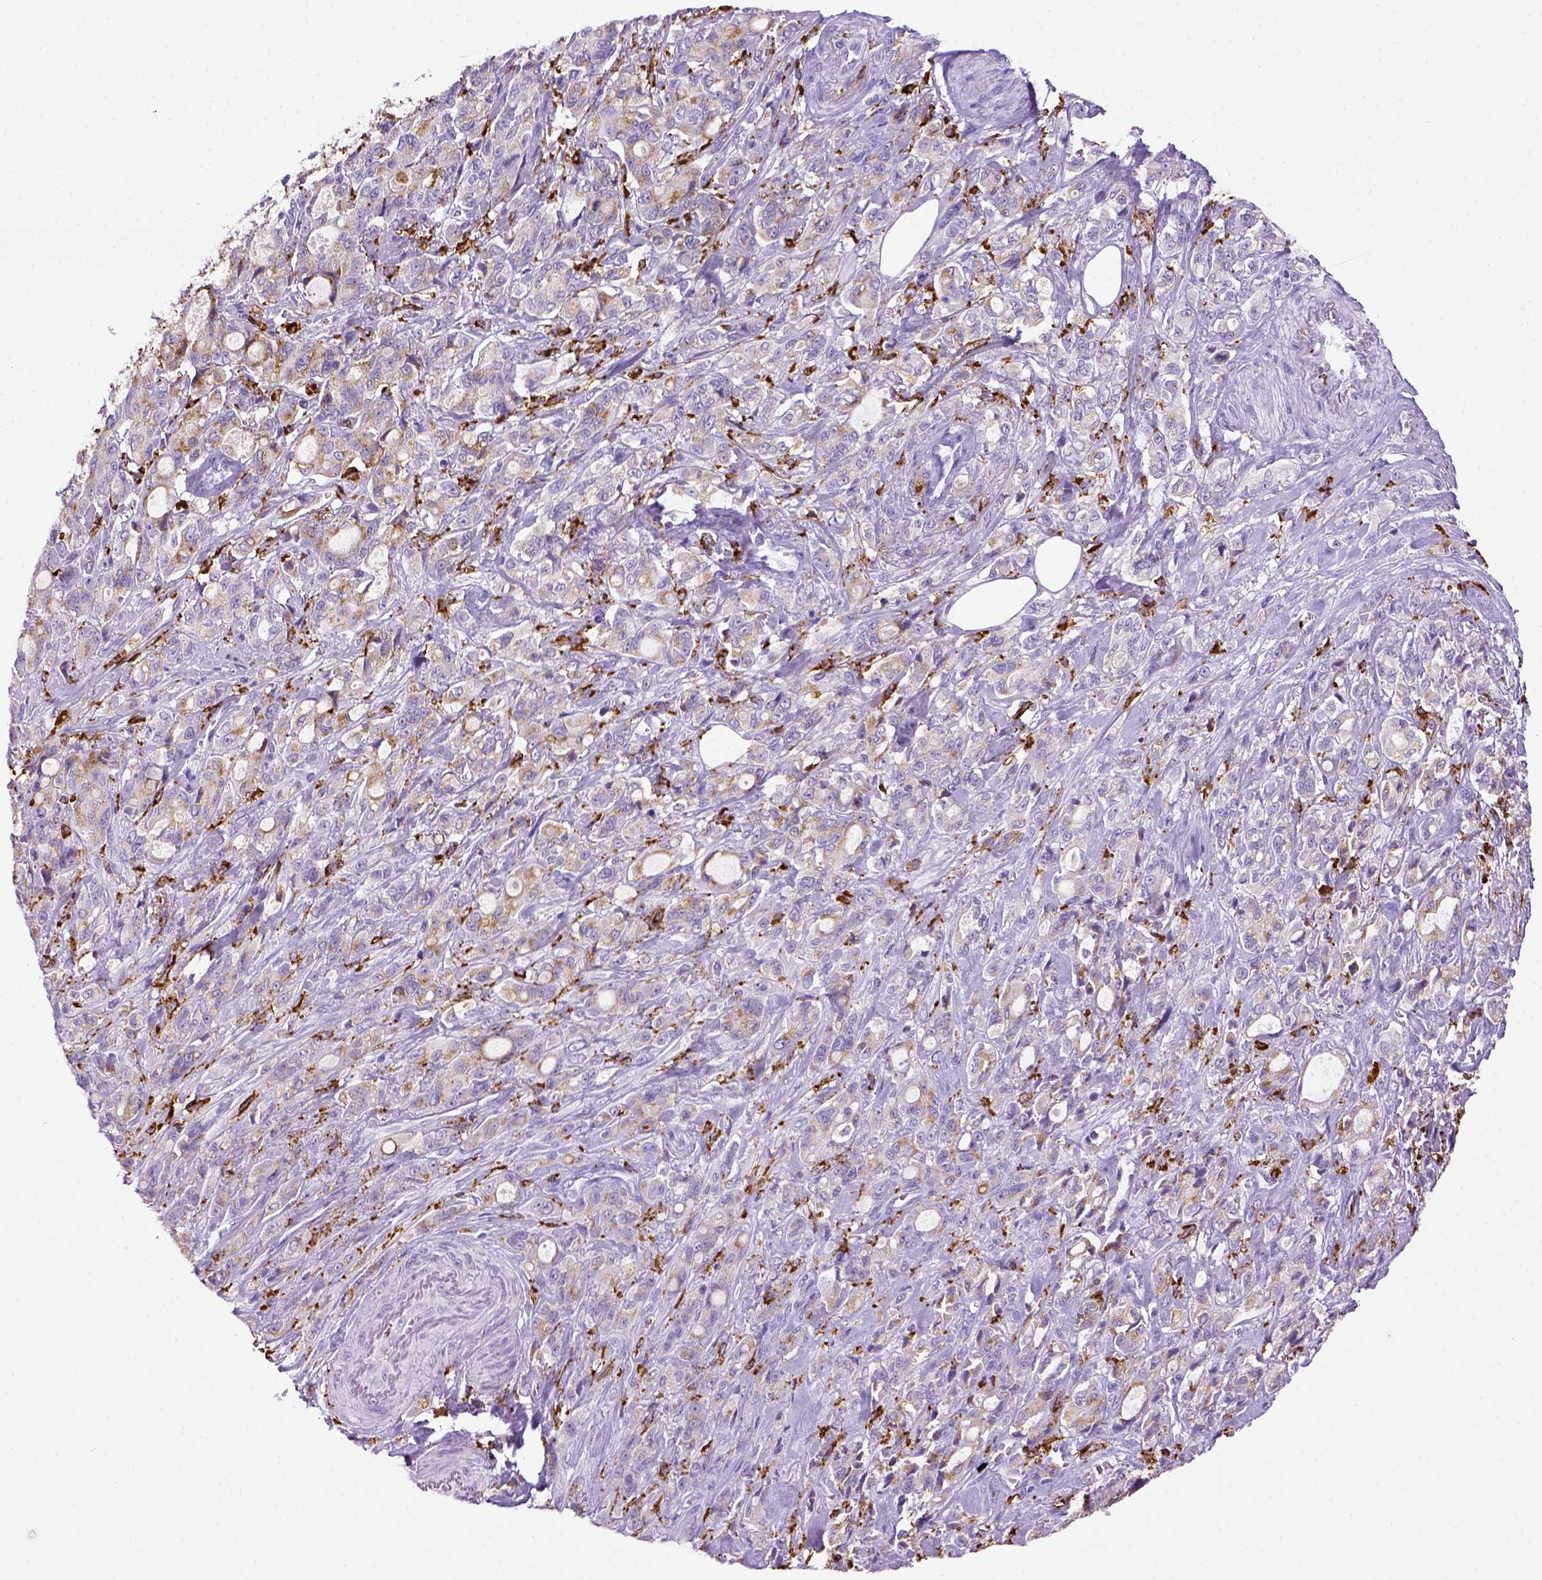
{"staining": {"intensity": "negative", "quantity": "none", "location": "none"}, "tissue": "stomach cancer", "cell_type": "Tumor cells", "image_type": "cancer", "snomed": [{"axis": "morphology", "description": "Adenocarcinoma, NOS"}, {"axis": "topography", "description": "Stomach"}], "caption": "IHC photomicrograph of neoplastic tissue: human stomach cancer stained with DAB (3,3'-diaminobenzidine) shows no significant protein positivity in tumor cells.", "gene": "CD68", "patient": {"sex": "male", "age": 63}}